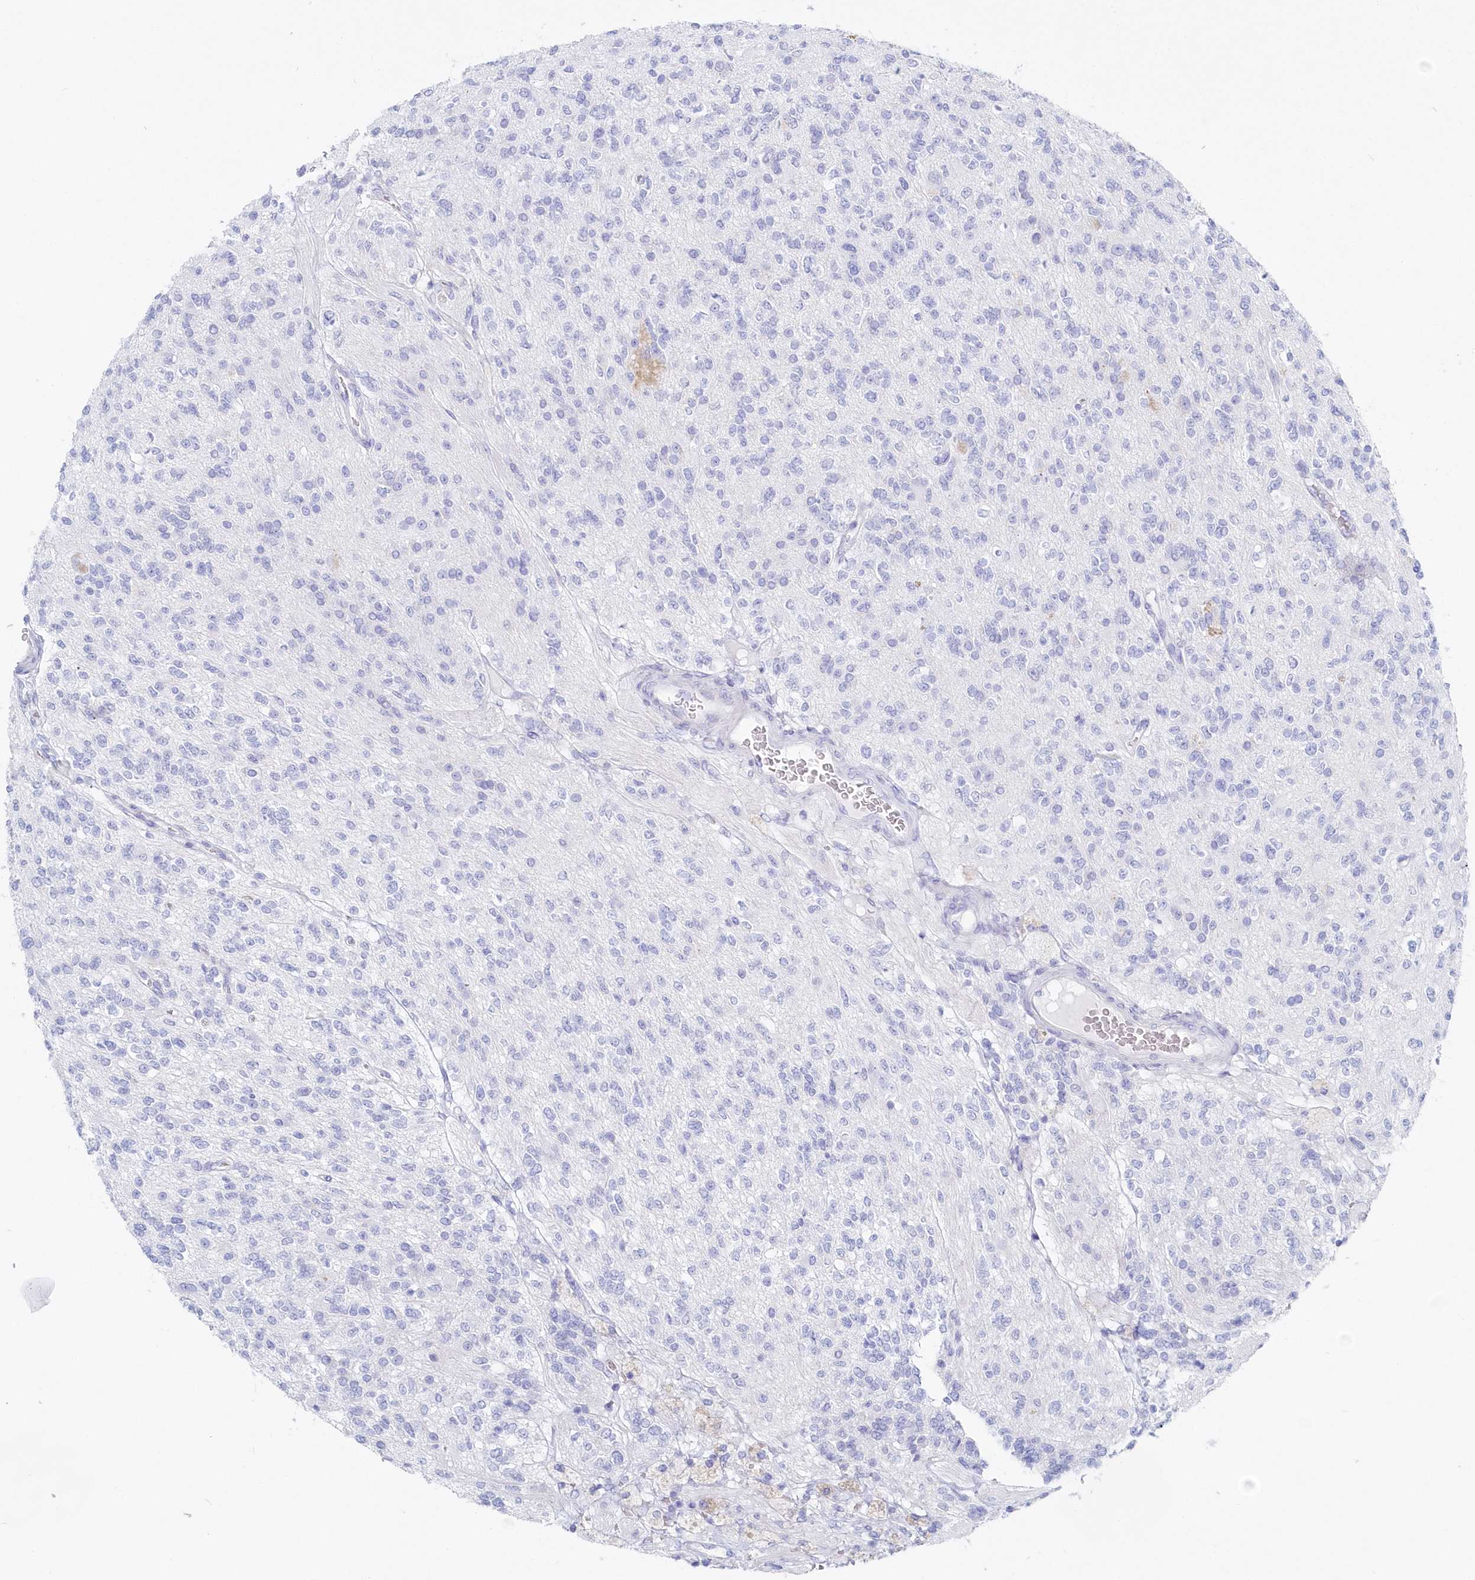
{"staining": {"intensity": "negative", "quantity": "none", "location": "none"}, "tissue": "glioma", "cell_type": "Tumor cells", "image_type": "cancer", "snomed": [{"axis": "morphology", "description": "Glioma, malignant, High grade"}, {"axis": "topography", "description": "Brain"}], "caption": "Immunohistochemistry image of neoplastic tissue: human glioma stained with DAB exhibits no significant protein expression in tumor cells. (DAB (3,3'-diaminobenzidine) IHC visualized using brightfield microscopy, high magnification).", "gene": "CSNK1G2", "patient": {"sex": "male", "age": 34}}